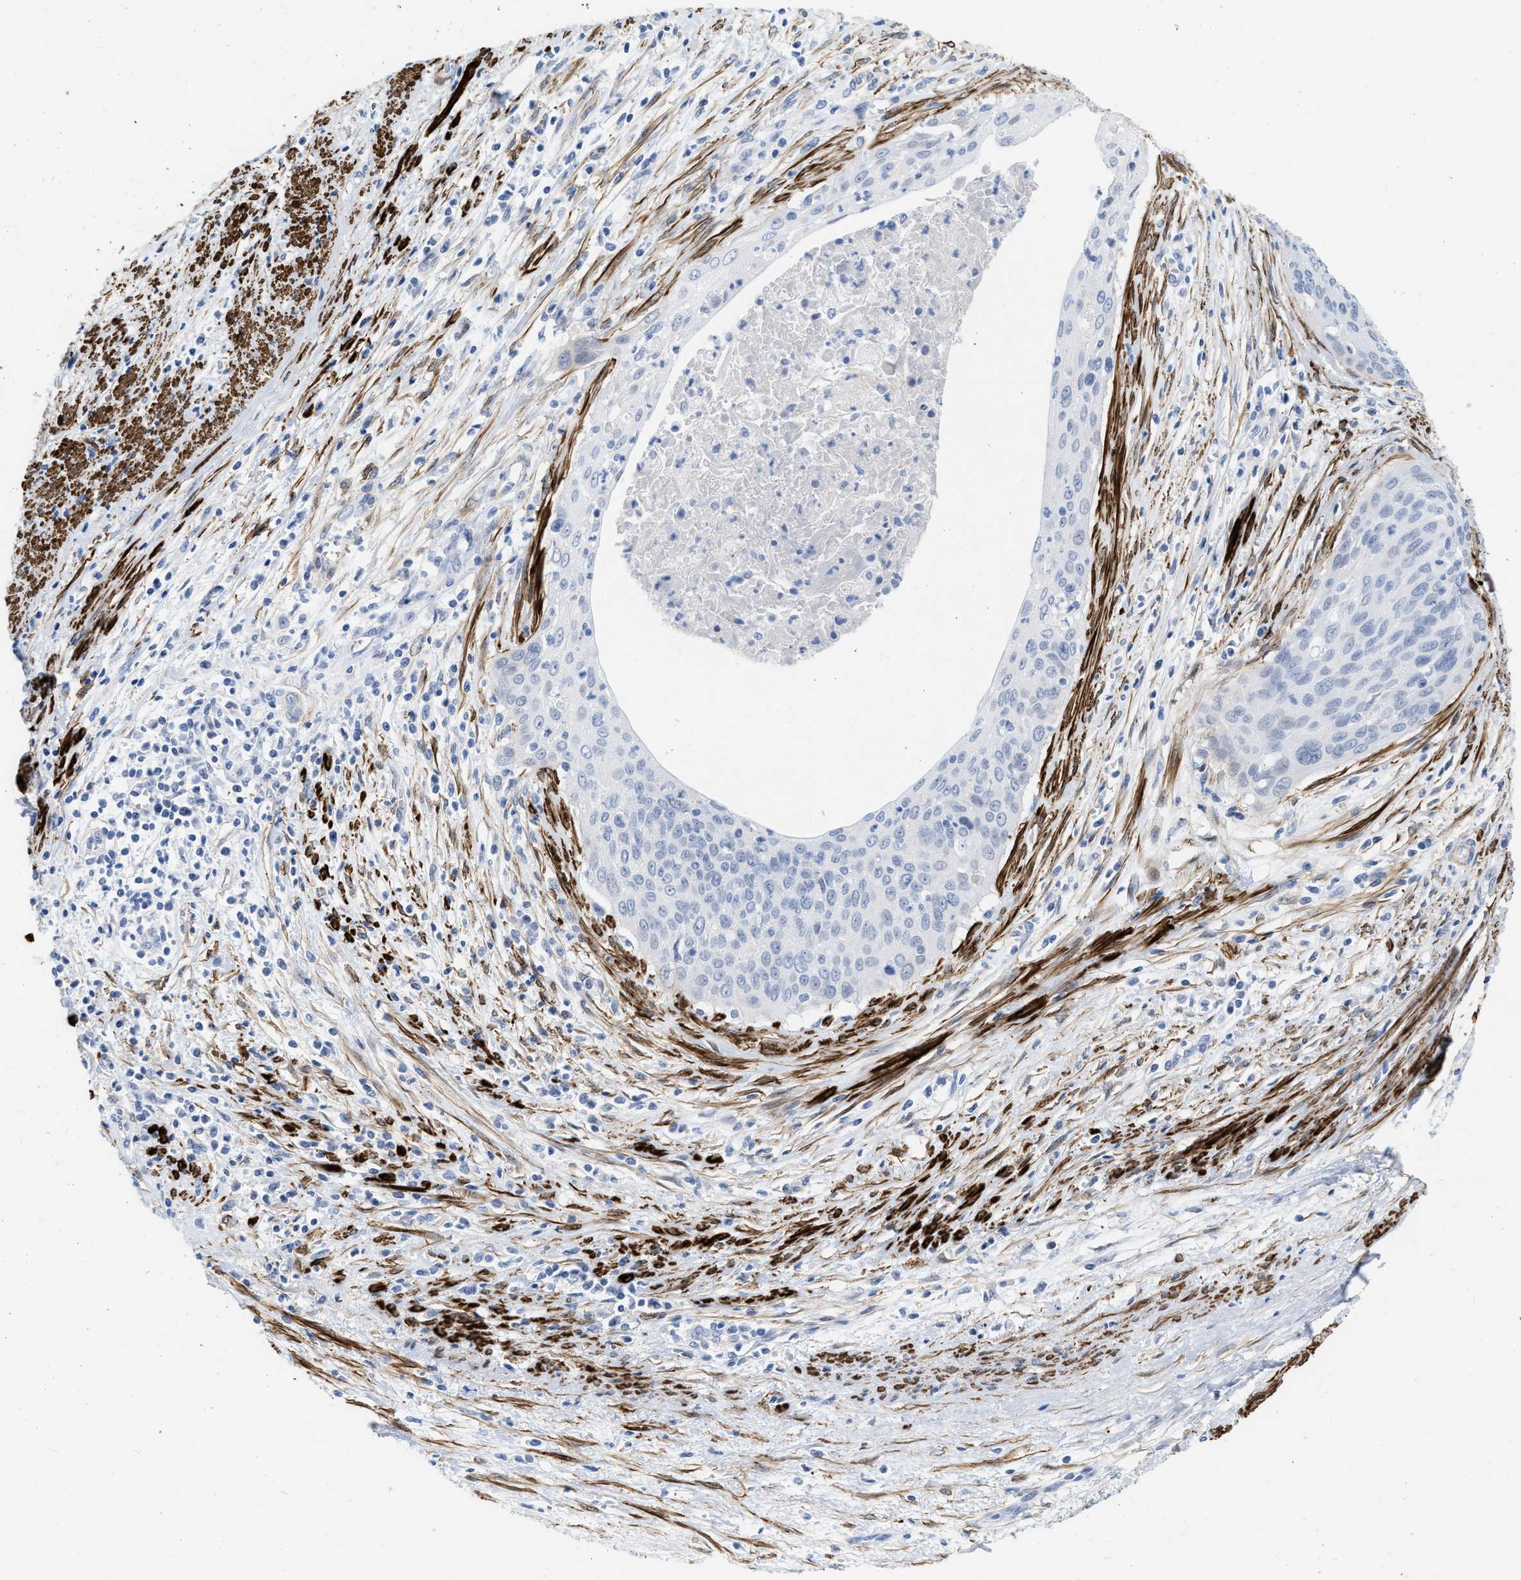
{"staining": {"intensity": "negative", "quantity": "none", "location": "none"}, "tissue": "cervical cancer", "cell_type": "Tumor cells", "image_type": "cancer", "snomed": [{"axis": "morphology", "description": "Squamous cell carcinoma, NOS"}, {"axis": "topography", "description": "Cervix"}], "caption": "This is an immunohistochemistry histopathology image of human squamous cell carcinoma (cervical). There is no expression in tumor cells.", "gene": "TAGLN", "patient": {"sex": "female", "age": 55}}